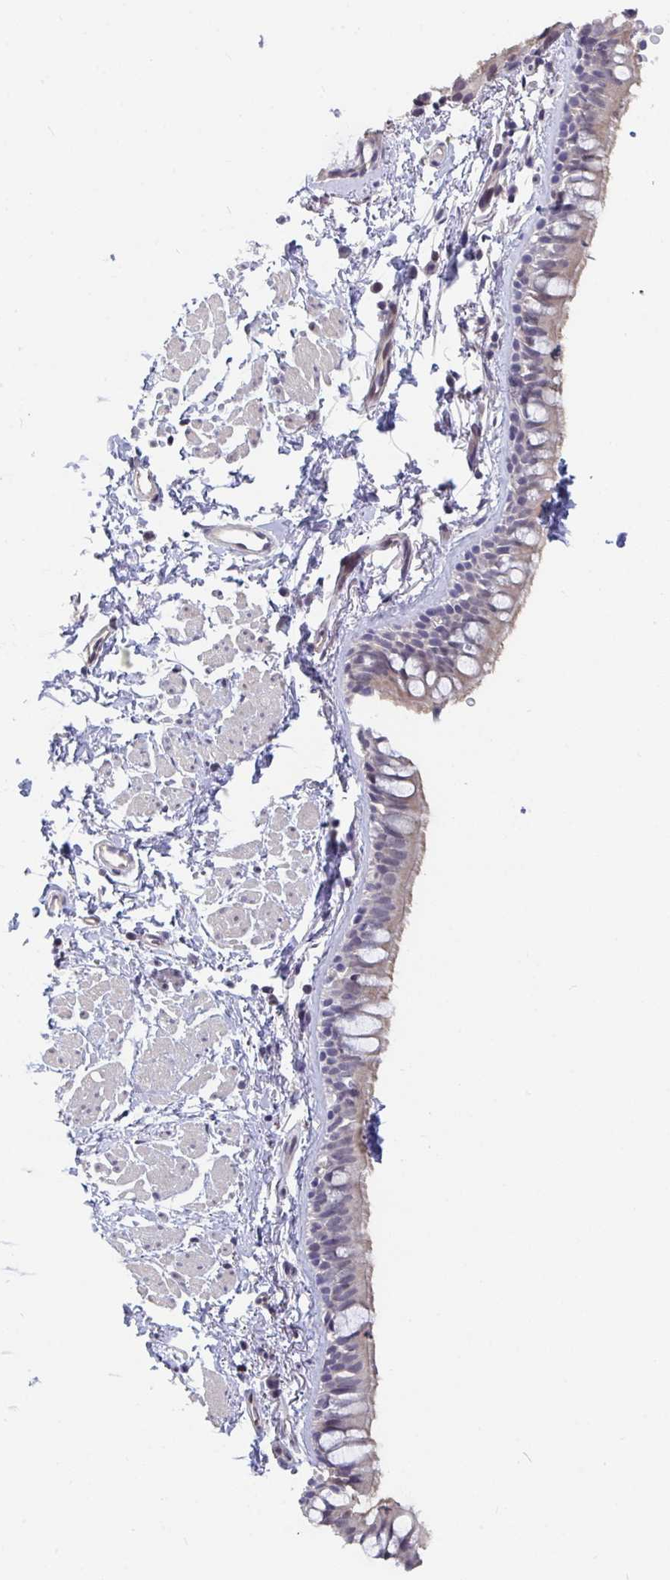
{"staining": {"intensity": "moderate", "quantity": "<25%", "location": "cytoplasmic/membranous"}, "tissue": "bronchus", "cell_type": "Respiratory epithelial cells", "image_type": "normal", "snomed": [{"axis": "morphology", "description": "Normal tissue, NOS"}, {"axis": "topography", "description": "Lymph node"}, {"axis": "topography", "description": "Cartilage tissue"}, {"axis": "topography", "description": "Bronchus"}], "caption": "Immunohistochemical staining of benign bronchus exhibits <25% levels of moderate cytoplasmic/membranous protein positivity in about <25% of respiratory epithelial cells. (DAB (3,3'-diaminobenzidine) IHC with brightfield microscopy, high magnification).", "gene": "FAM156A", "patient": {"sex": "female", "age": 70}}